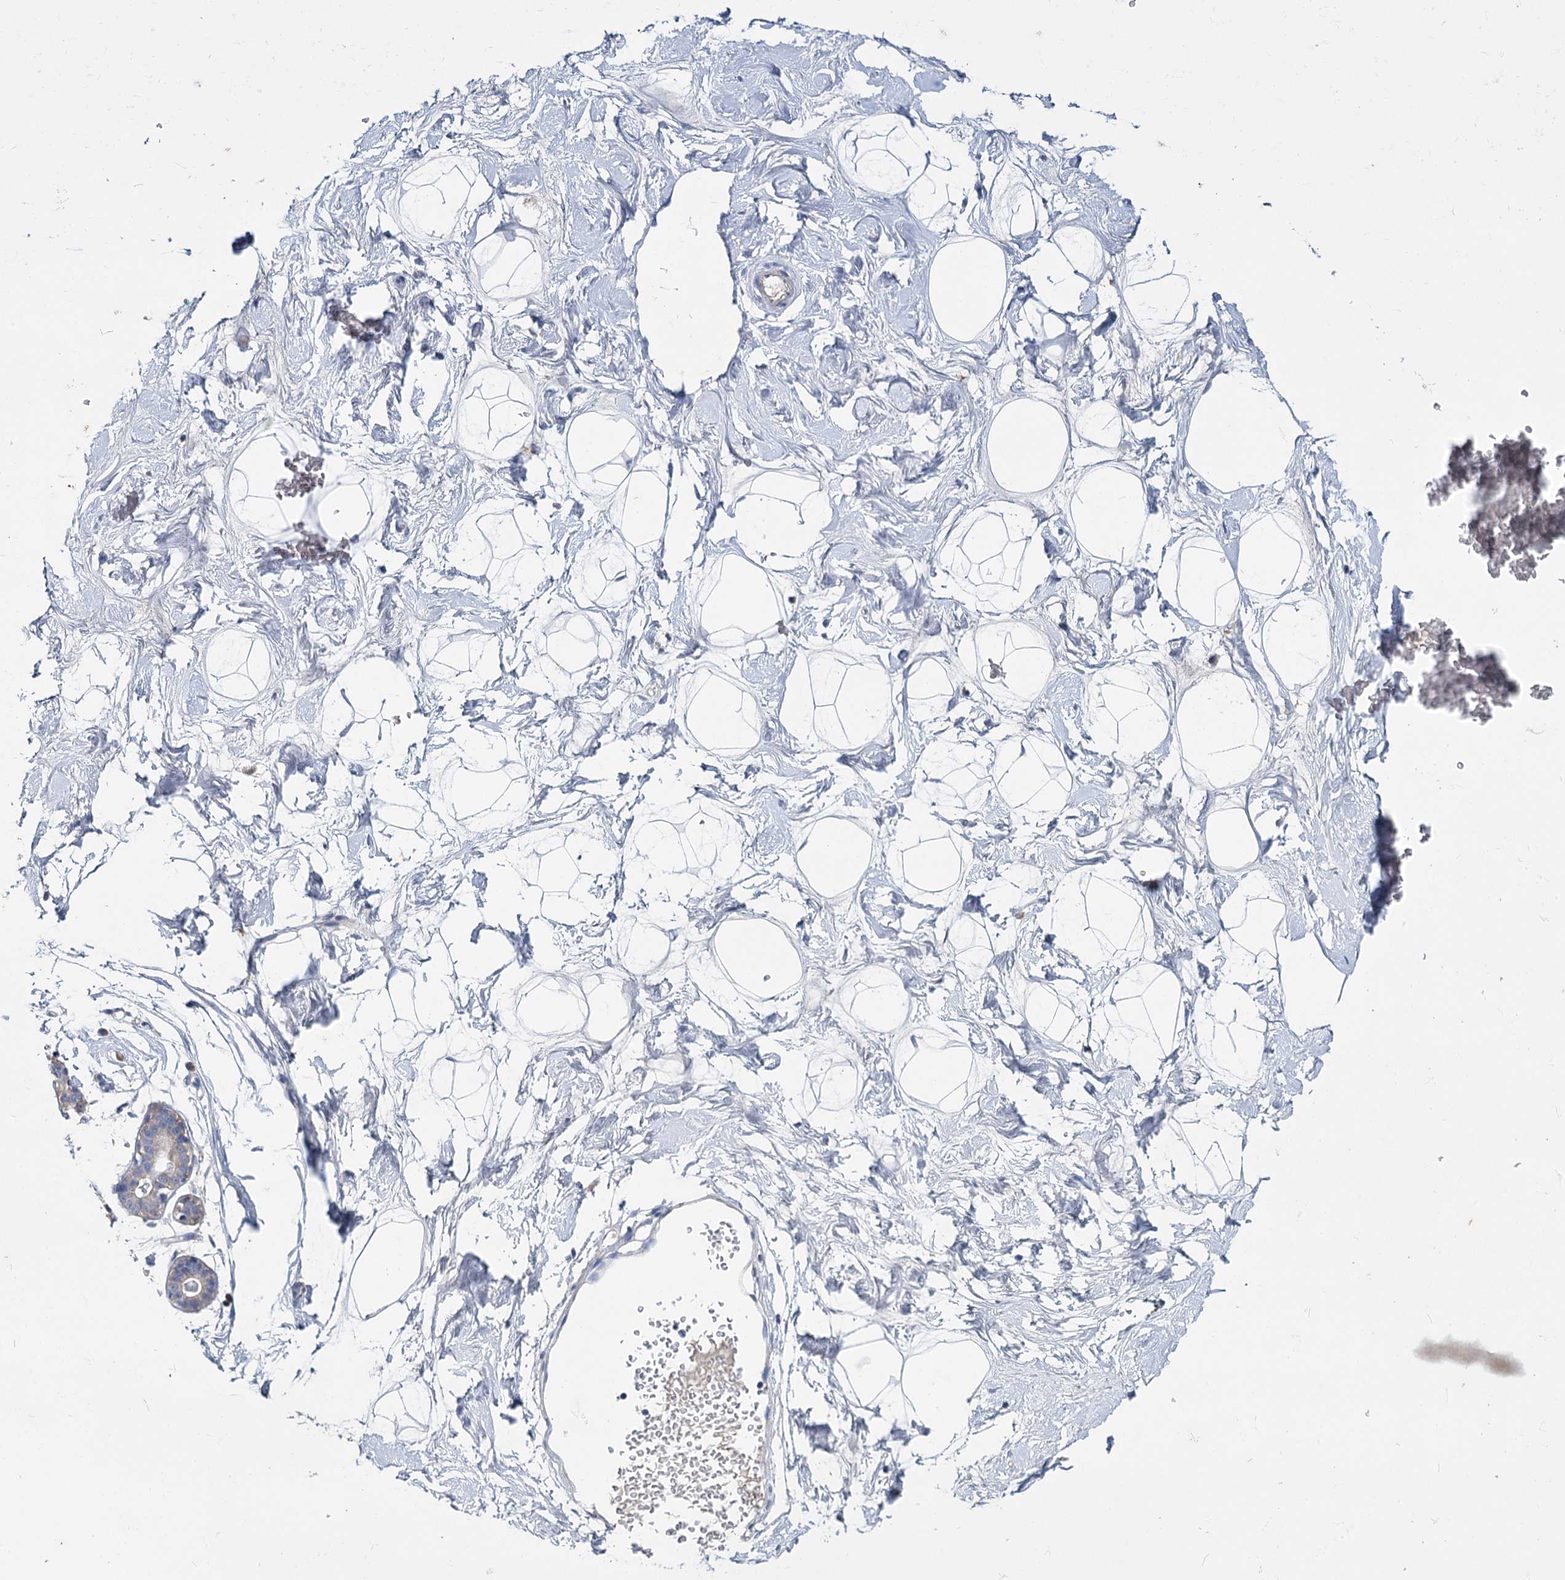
{"staining": {"intensity": "negative", "quantity": "none", "location": "none"}, "tissue": "breast", "cell_type": "Adipocytes", "image_type": "normal", "snomed": [{"axis": "morphology", "description": "Normal tissue, NOS"}, {"axis": "morphology", "description": "Adenoma, NOS"}, {"axis": "topography", "description": "Breast"}], "caption": "Adipocytes show no significant protein positivity in normal breast. Brightfield microscopy of immunohistochemistry stained with DAB (3,3'-diaminobenzidine) (brown) and hematoxylin (blue), captured at high magnification.", "gene": "ANKRD16", "patient": {"sex": "female", "age": 23}}